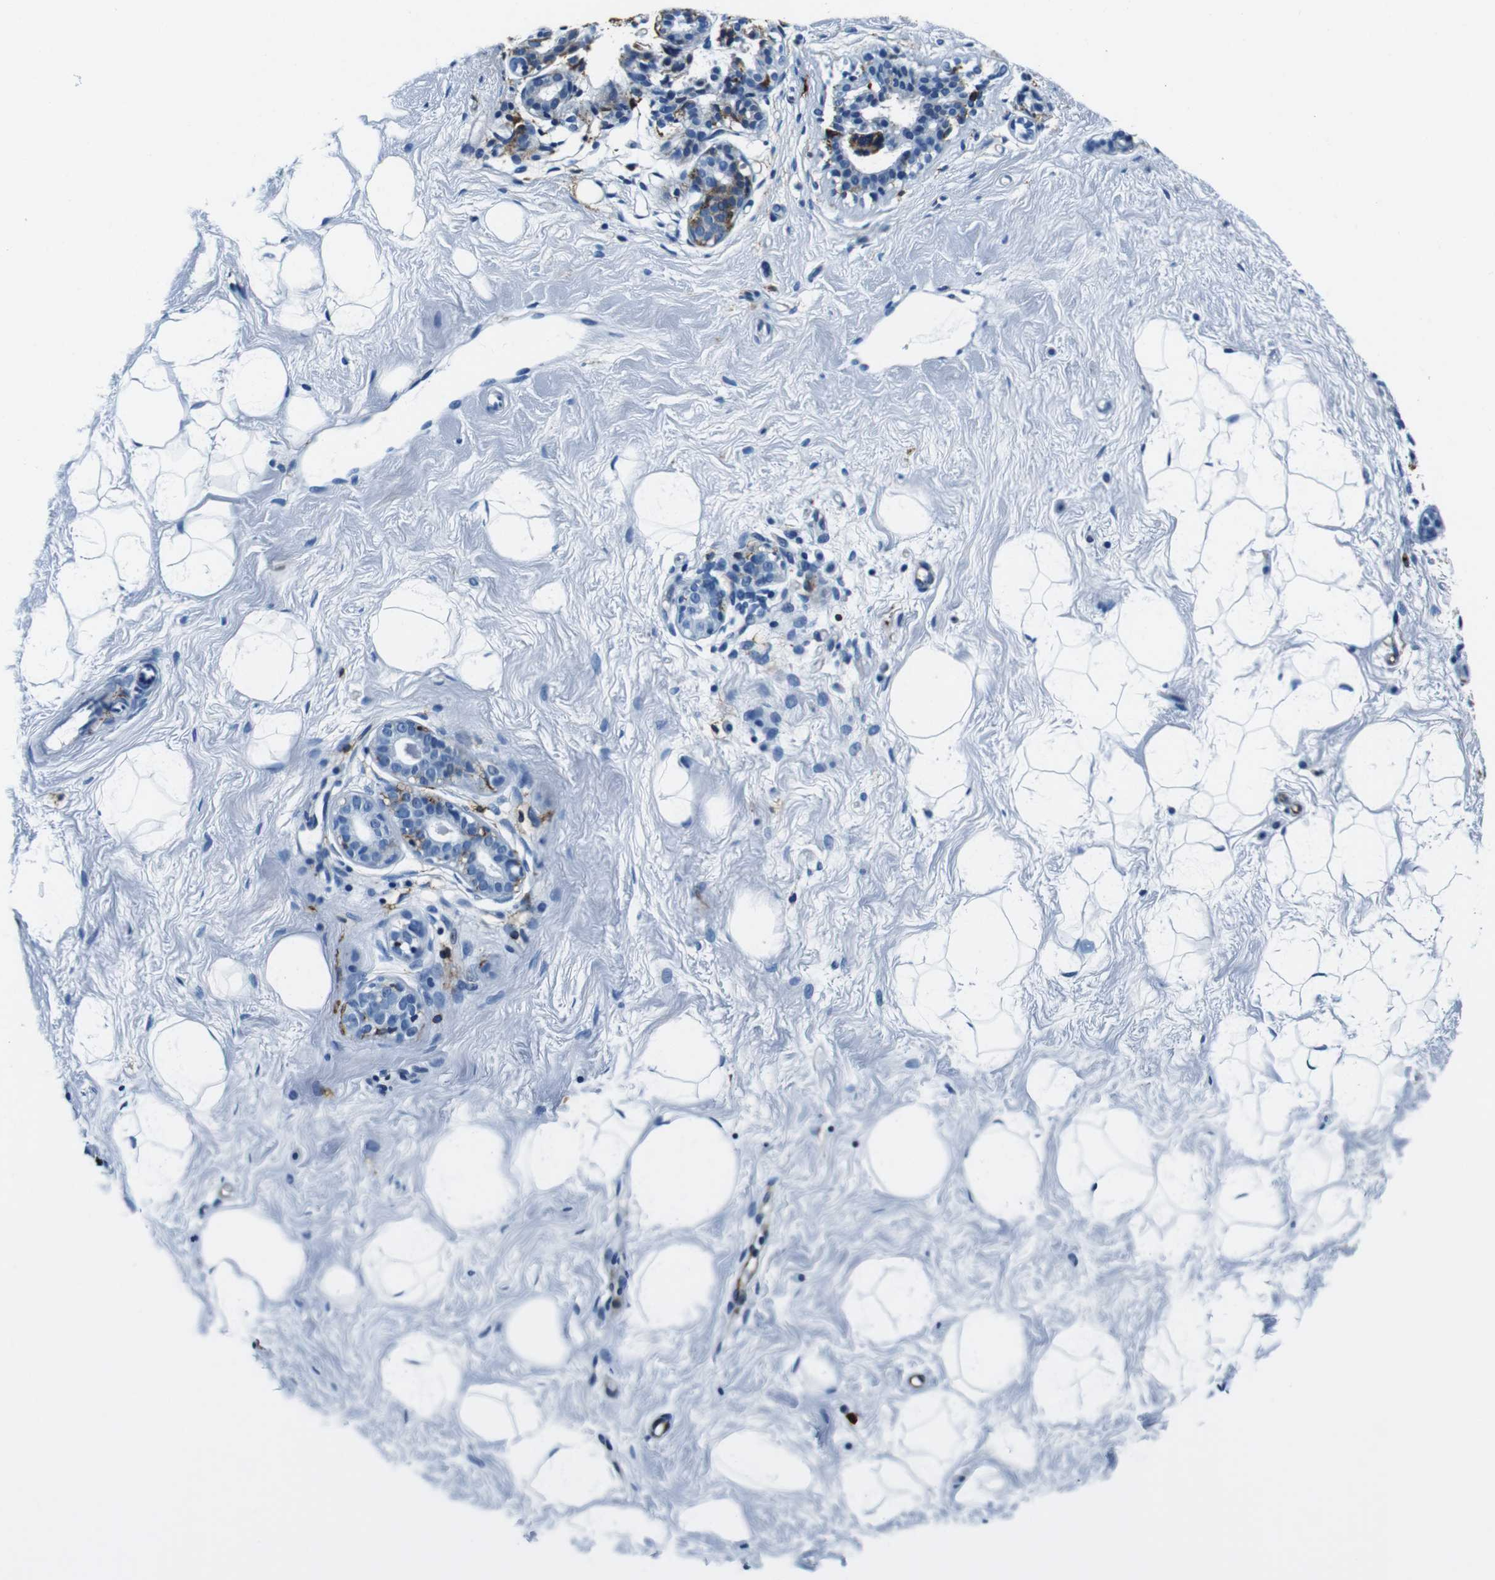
{"staining": {"intensity": "negative", "quantity": "none", "location": "none"}, "tissue": "breast", "cell_type": "Adipocytes", "image_type": "normal", "snomed": [{"axis": "morphology", "description": "Normal tissue, NOS"}, {"axis": "topography", "description": "Breast"}], "caption": "This is a photomicrograph of IHC staining of unremarkable breast, which shows no positivity in adipocytes. Brightfield microscopy of IHC stained with DAB (brown) and hematoxylin (blue), captured at high magnification.", "gene": "HLA", "patient": {"sex": "female", "age": 23}}